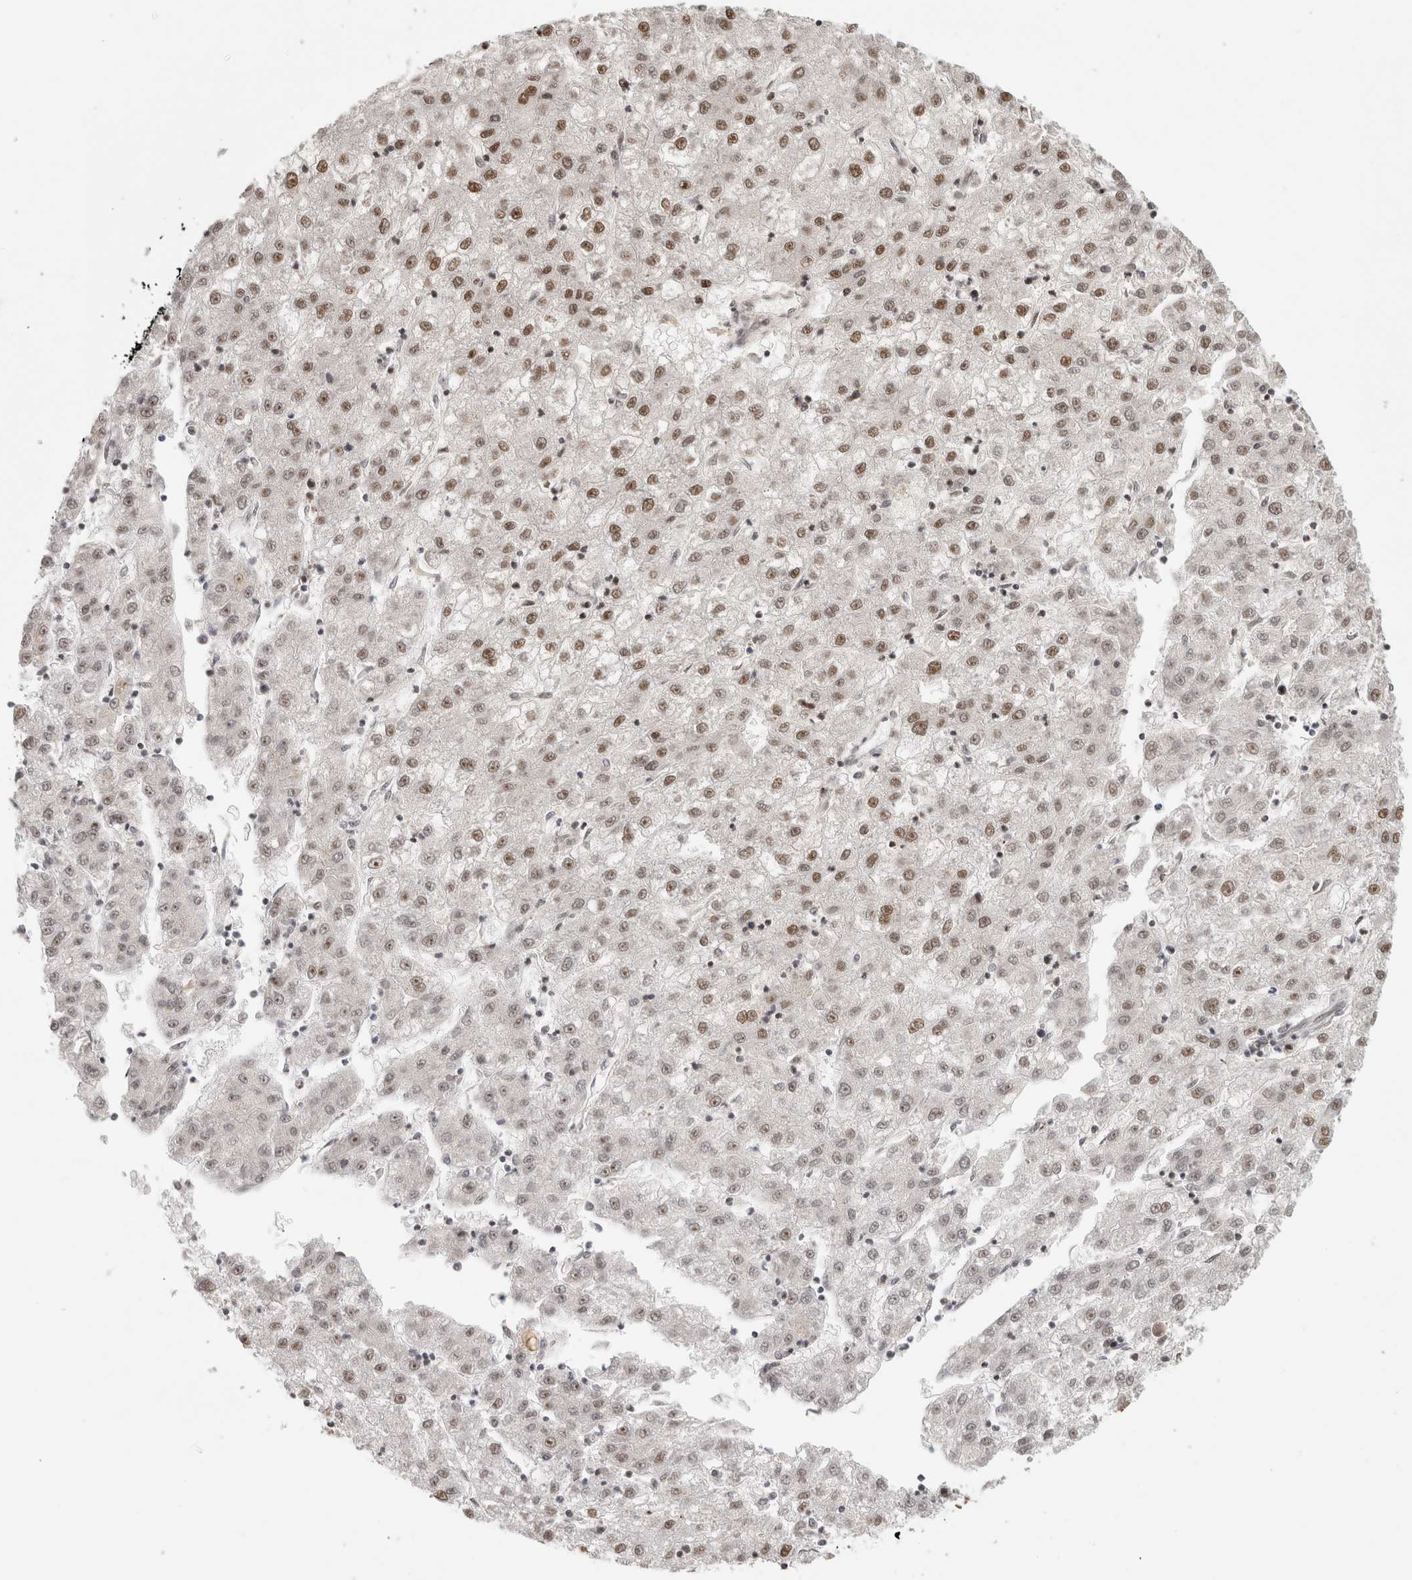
{"staining": {"intensity": "moderate", "quantity": "25%-75%", "location": "nuclear"}, "tissue": "liver cancer", "cell_type": "Tumor cells", "image_type": "cancer", "snomed": [{"axis": "morphology", "description": "Carcinoma, Hepatocellular, NOS"}, {"axis": "topography", "description": "Liver"}], "caption": "Moderate nuclear protein expression is identified in approximately 25%-75% of tumor cells in liver hepatocellular carcinoma. (DAB IHC with brightfield microscopy, high magnification).", "gene": "EBNA1BP2", "patient": {"sex": "male", "age": 72}}